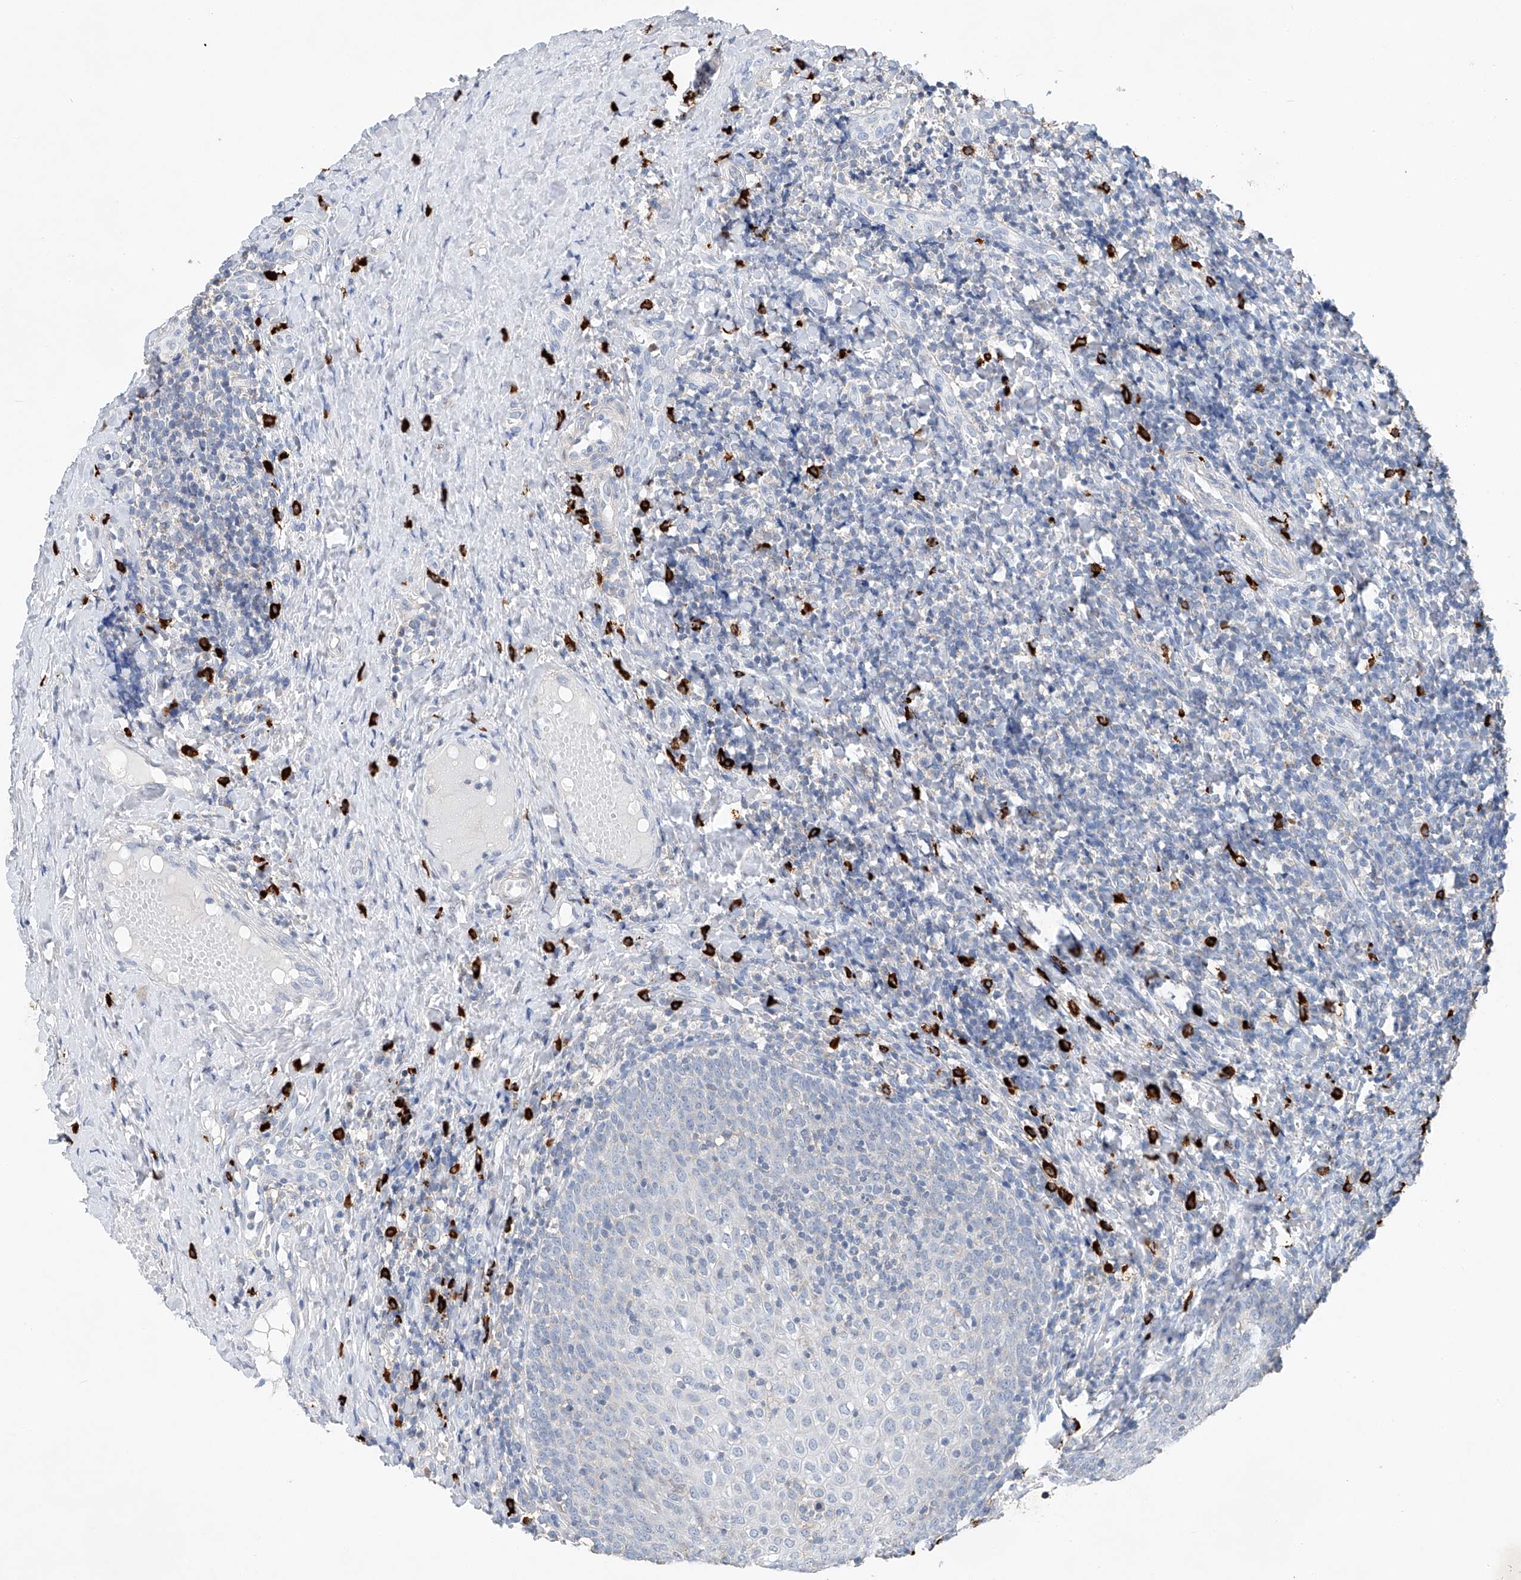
{"staining": {"intensity": "negative", "quantity": "none", "location": "none"}, "tissue": "tonsil", "cell_type": "Germinal center cells", "image_type": "normal", "snomed": [{"axis": "morphology", "description": "Normal tissue, NOS"}, {"axis": "topography", "description": "Tonsil"}], "caption": "This is a histopathology image of IHC staining of benign tonsil, which shows no staining in germinal center cells. (Stains: DAB immunohistochemistry with hematoxylin counter stain, Microscopy: brightfield microscopy at high magnification).", "gene": "KLF15", "patient": {"sex": "female", "age": 19}}